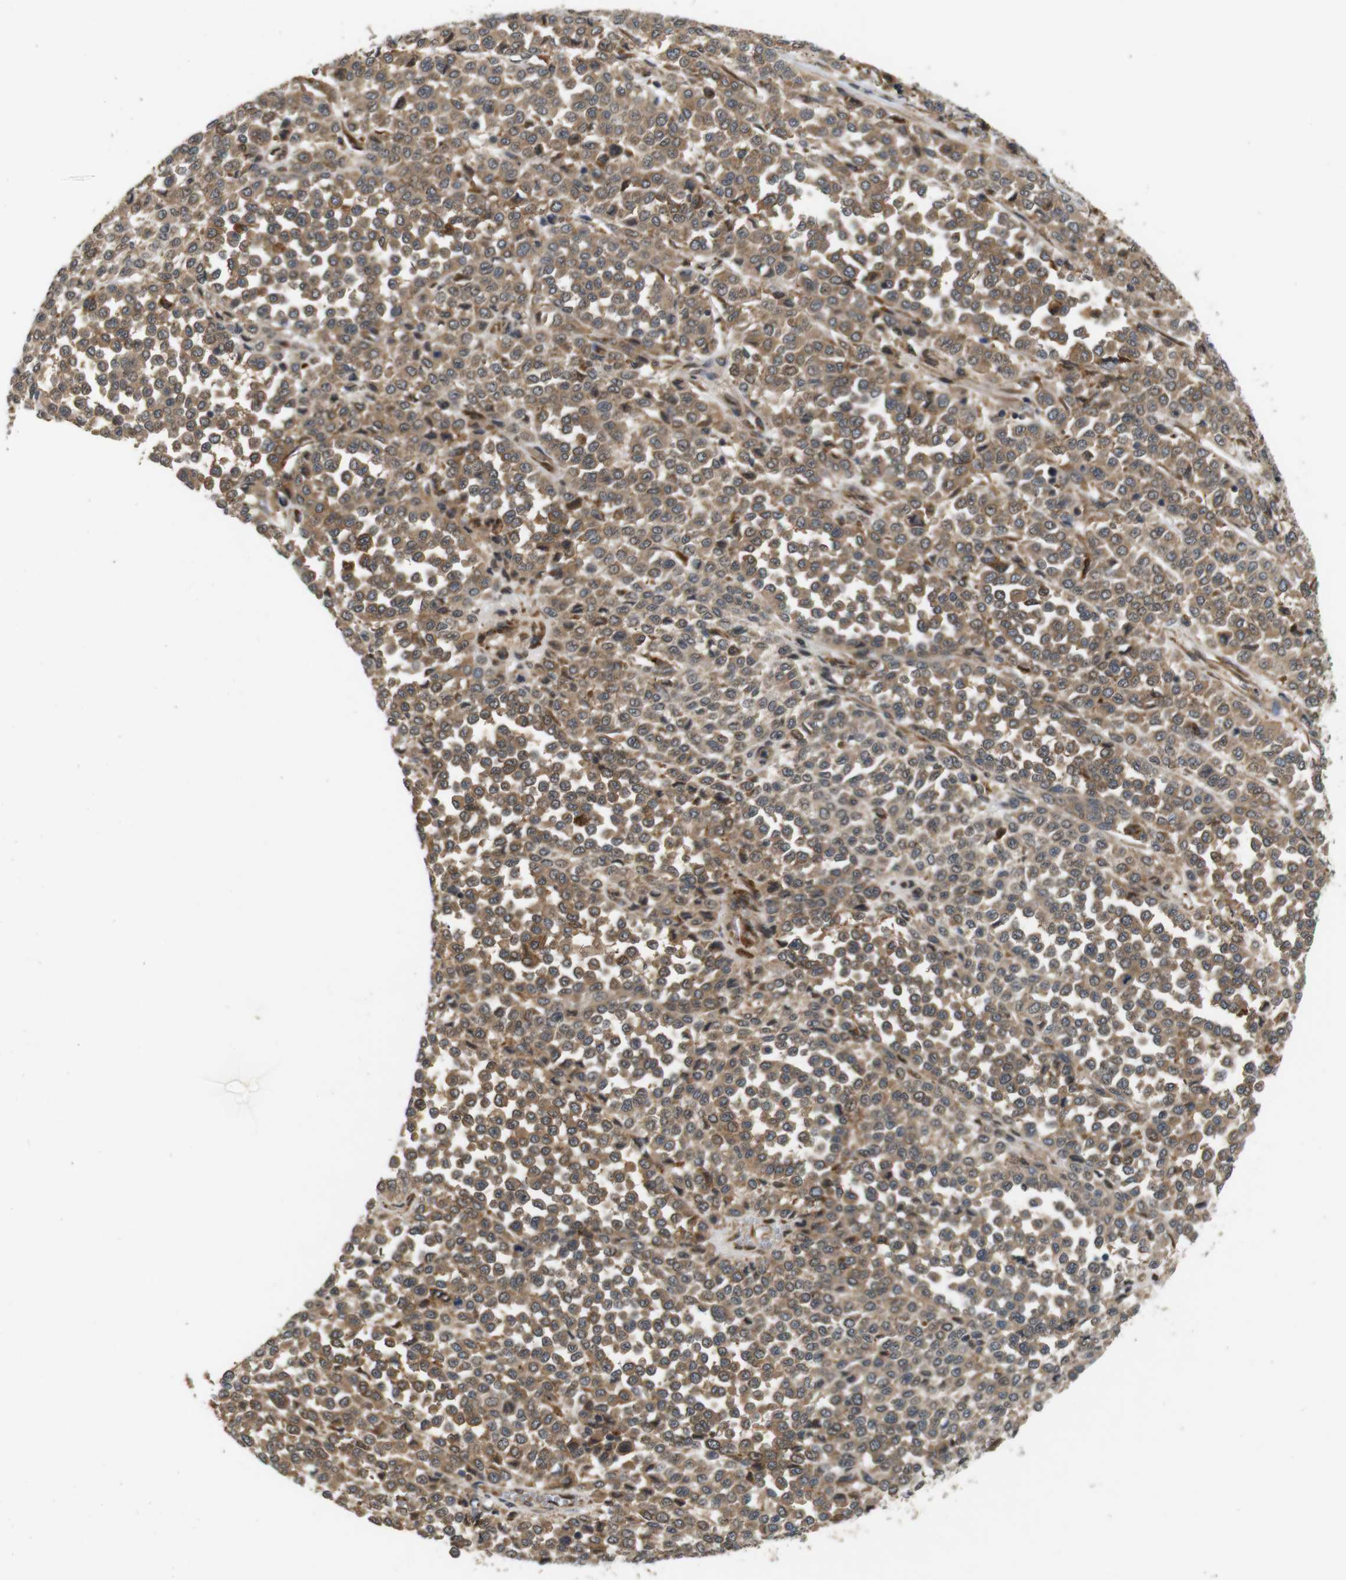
{"staining": {"intensity": "moderate", "quantity": ">75%", "location": "cytoplasmic/membranous"}, "tissue": "melanoma", "cell_type": "Tumor cells", "image_type": "cancer", "snomed": [{"axis": "morphology", "description": "Malignant melanoma, Metastatic site"}, {"axis": "topography", "description": "Pancreas"}], "caption": "An image showing moderate cytoplasmic/membranous positivity in approximately >75% of tumor cells in melanoma, as visualized by brown immunohistochemical staining.", "gene": "EPHB2", "patient": {"sex": "female", "age": 30}}